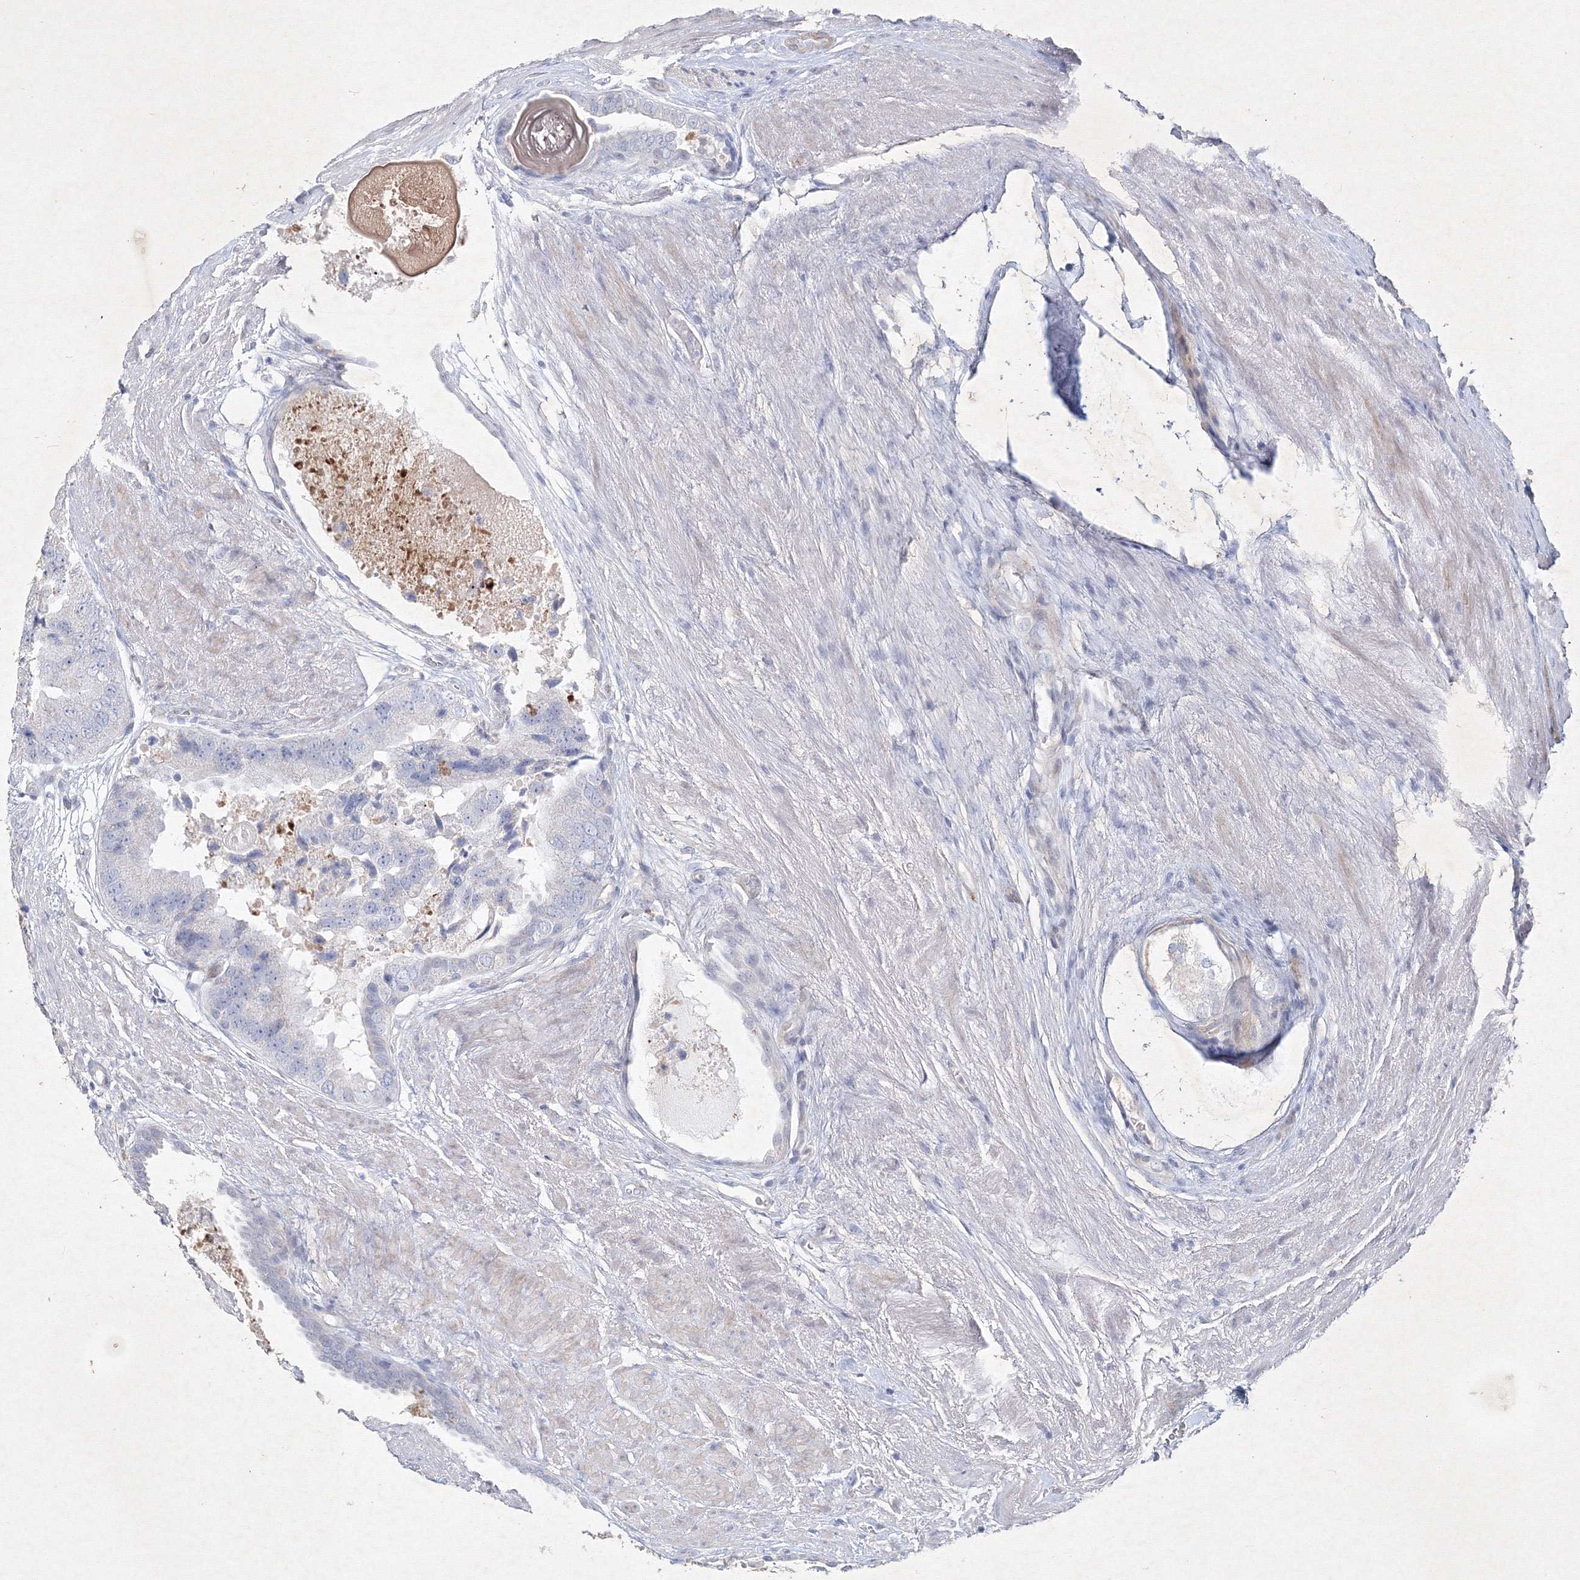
{"staining": {"intensity": "negative", "quantity": "none", "location": "none"}, "tissue": "prostate cancer", "cell_type": "Tumor cells", "image_type": "cancer", "snomed": [{"axis": "morphology", "description": "Adenocarcinoma, High grade"}, {"axis": "topography", "description": "Prostate"}], "caption": "A photomicrograph of prostate high-grade adenocarcinoma stained for a protein exhibits no brown staining in tumor cells.", "gene": "CXXC4", "patient": {"sex": "male", "age": 70}}